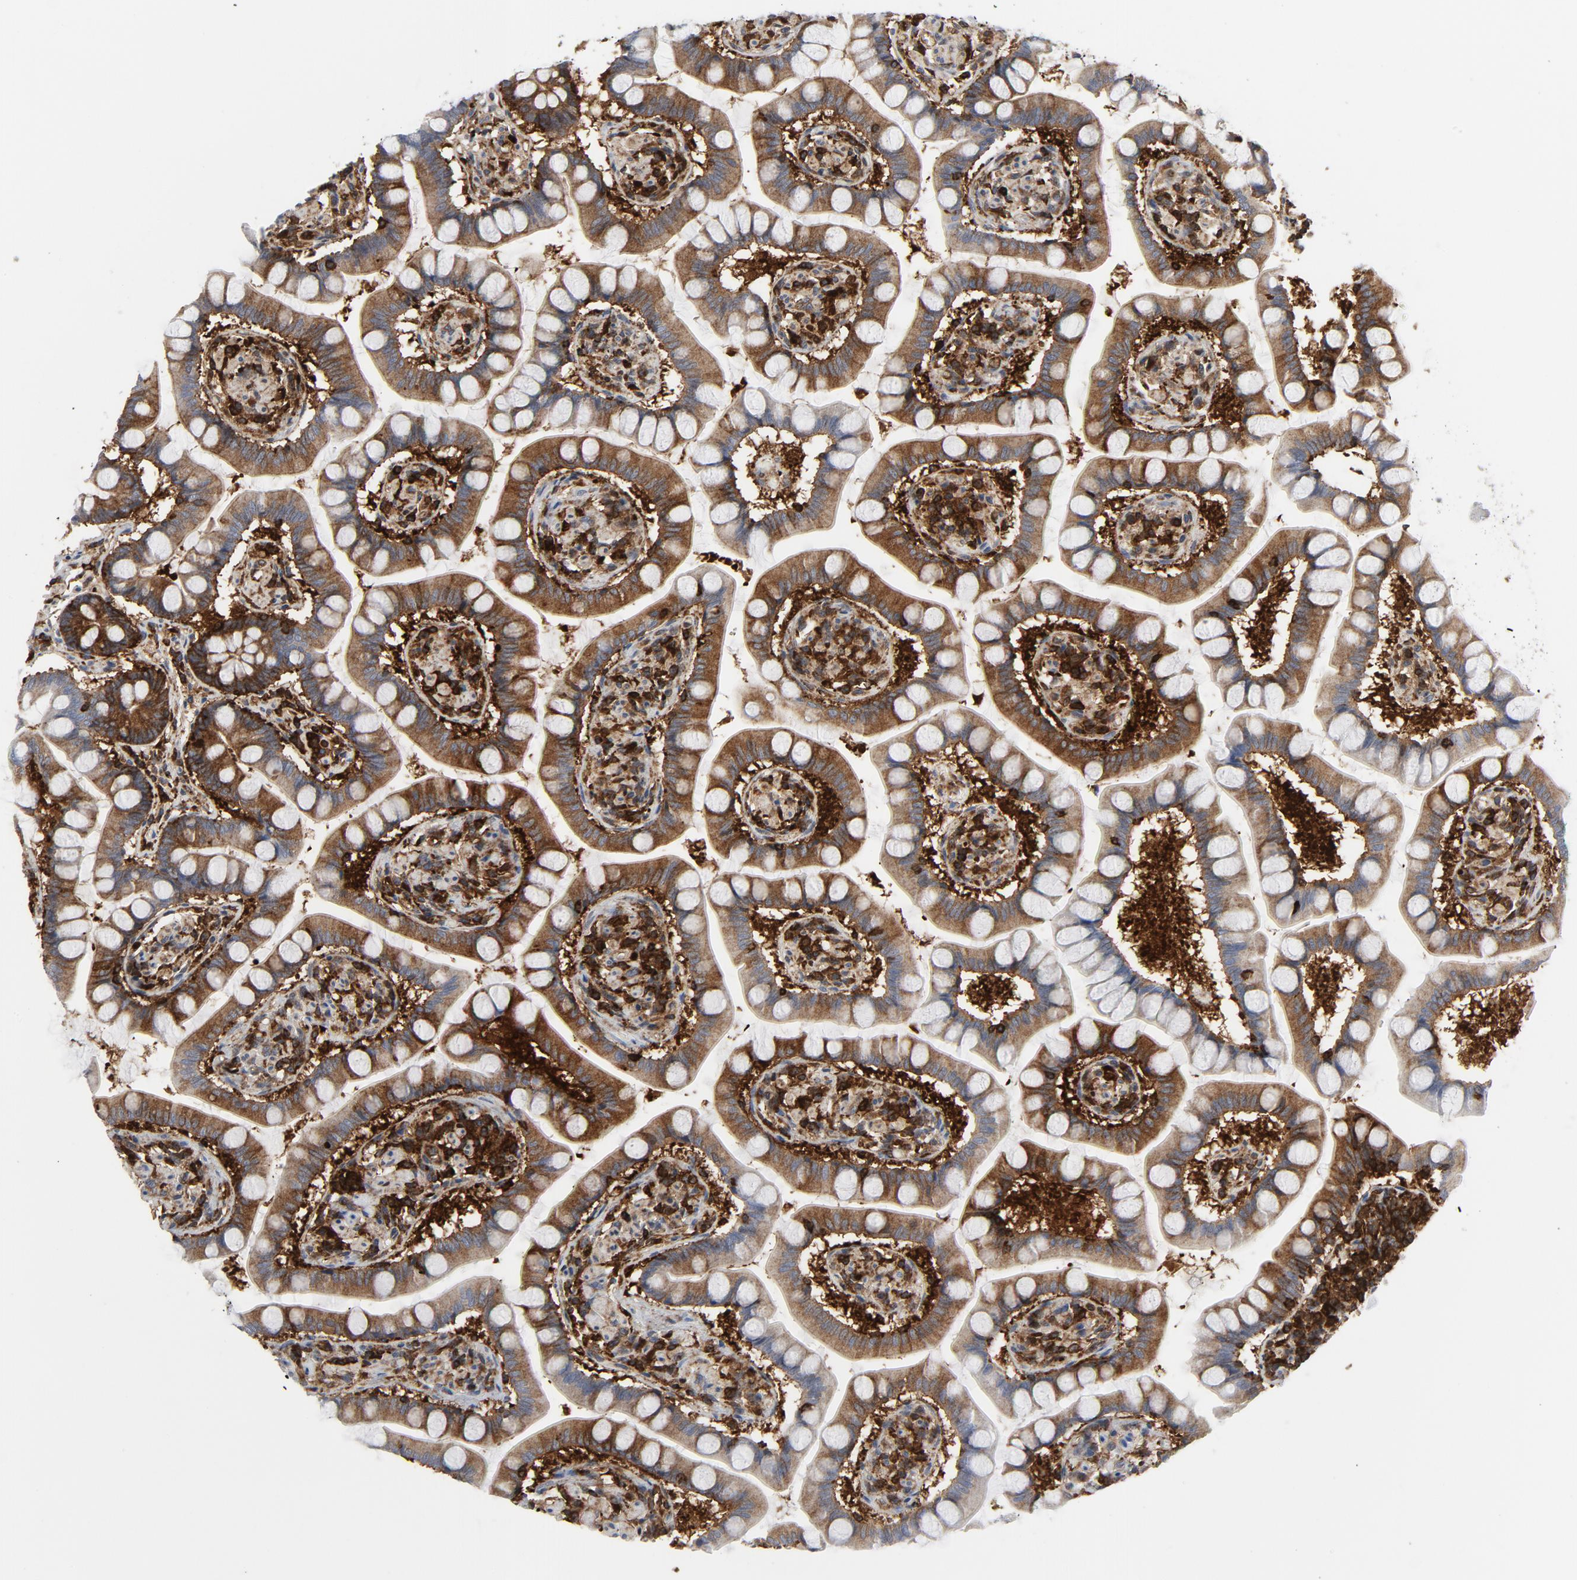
{"staining": {"intensity": "moderate", "quantity": ">75%", "location": "cytoplasmic/membranous"}, "tissue": "small intestine", "cell_type": "Glandular cells", "image_type": "normal", "snomed": [{"axis": "morphology", "description": "Normal tissue, NOS"}, {"axis": "topography", "description": "Small intestine"}], "caption": "This micrograph shows IHC staining of normal human small intestine, with medium moderate cytoplasmic/membranous positivity in about >75% of glandular cells.", "gene": "YES1", "patient": {"sex": "male", "age": 41}}